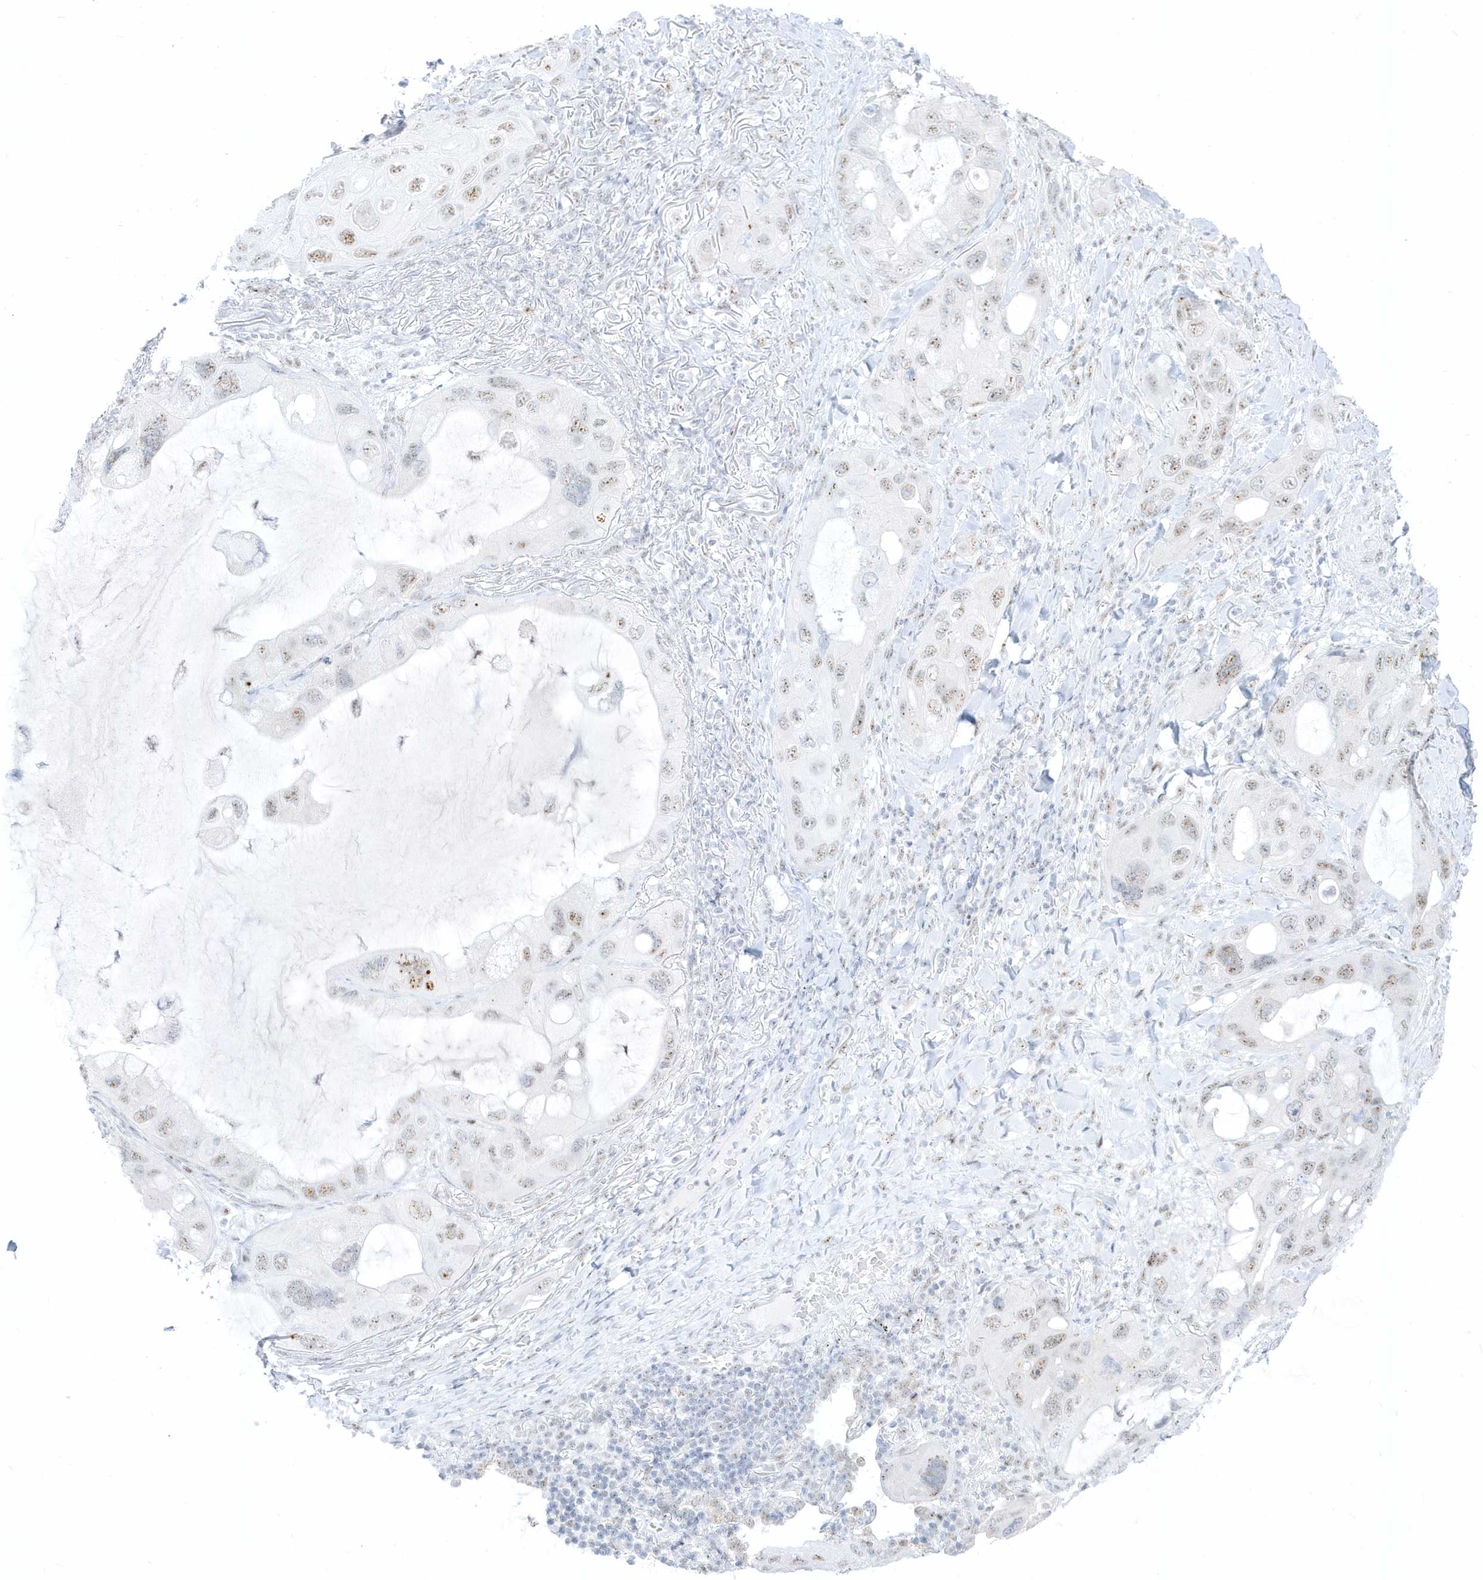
{"staining": {"intensity": "weak", "quantity": ">75%", "location": "nuclear"}, "tissue": "lung cancer", "cell_type": "Tumor cells", "image_type": "cancer", "snomed": [{"axis": "morphology", "description": "Squamous cell carcinoma, NOS"}, {"axis": "topography", "description": "Lung"}], "caption": "Immunohistochemical staining of lung cancer (squamous cell carcinoma) demonstrates weak nuclear protein expression in approximately >75% of tumor cells.", "gene": "PLEKHN1", "patient": {"sex": "female", "age": 73}}